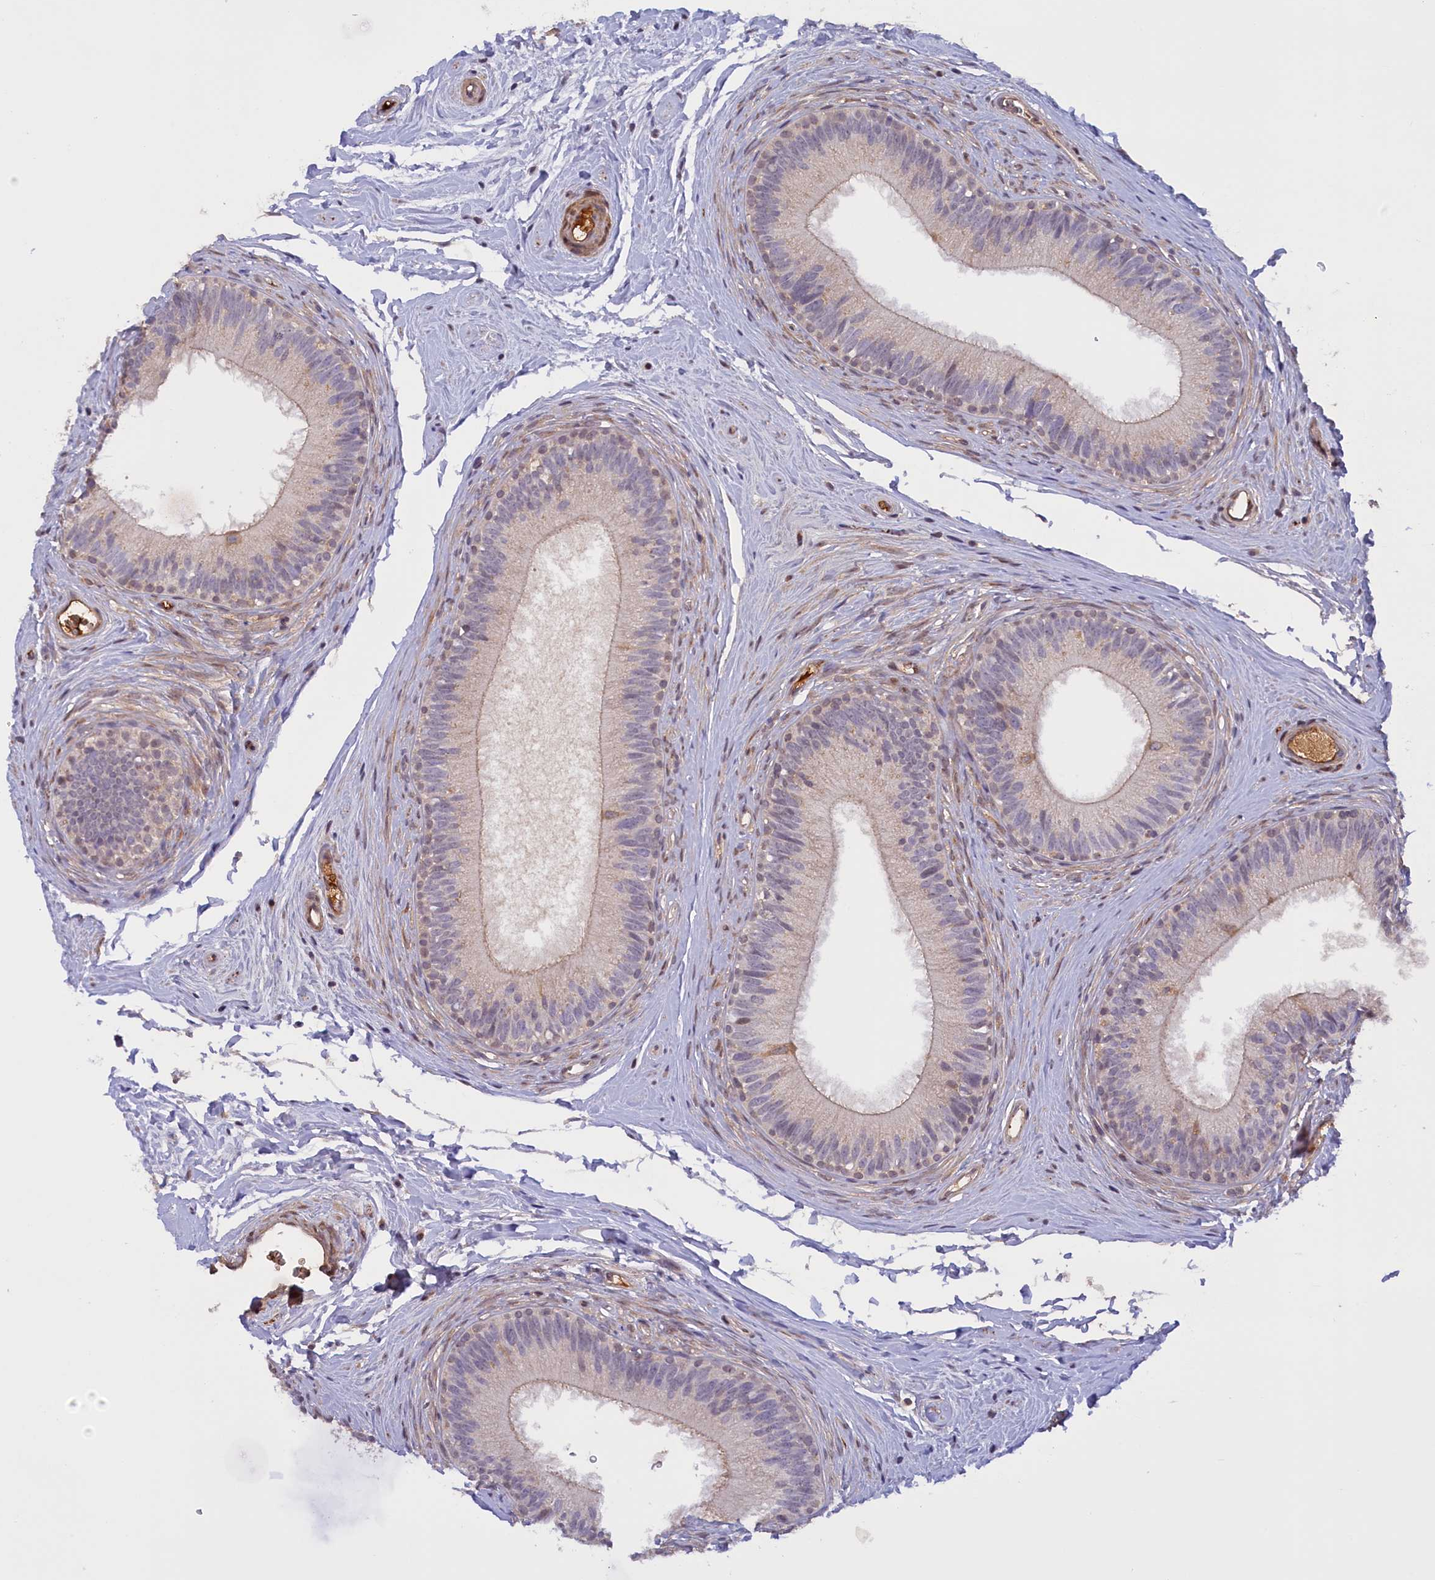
{"staining": {"intensity": "weak", "quantity": "25%-75%", "location": "cytoplasmic/membranous"}, "tissue": "epididymis", "cell_type": "Glandular cells", "image_type": "normal", "snomed": [{"axis": "morphology", "description": "Normal tissue, NOS"}, {"axis": "topography", "description": "Epididymis"}], "caption": "Glandular cells show weak cytoplasmic/membranous staining in about 25%-75% of cells in benign epididymis. (Stains: DAB in brown, nuclei in blue, Microscopy: brightfield microscopy at high magnification).", "gene": "RRAD", "patient": {"sex": "male", "age": 33}}